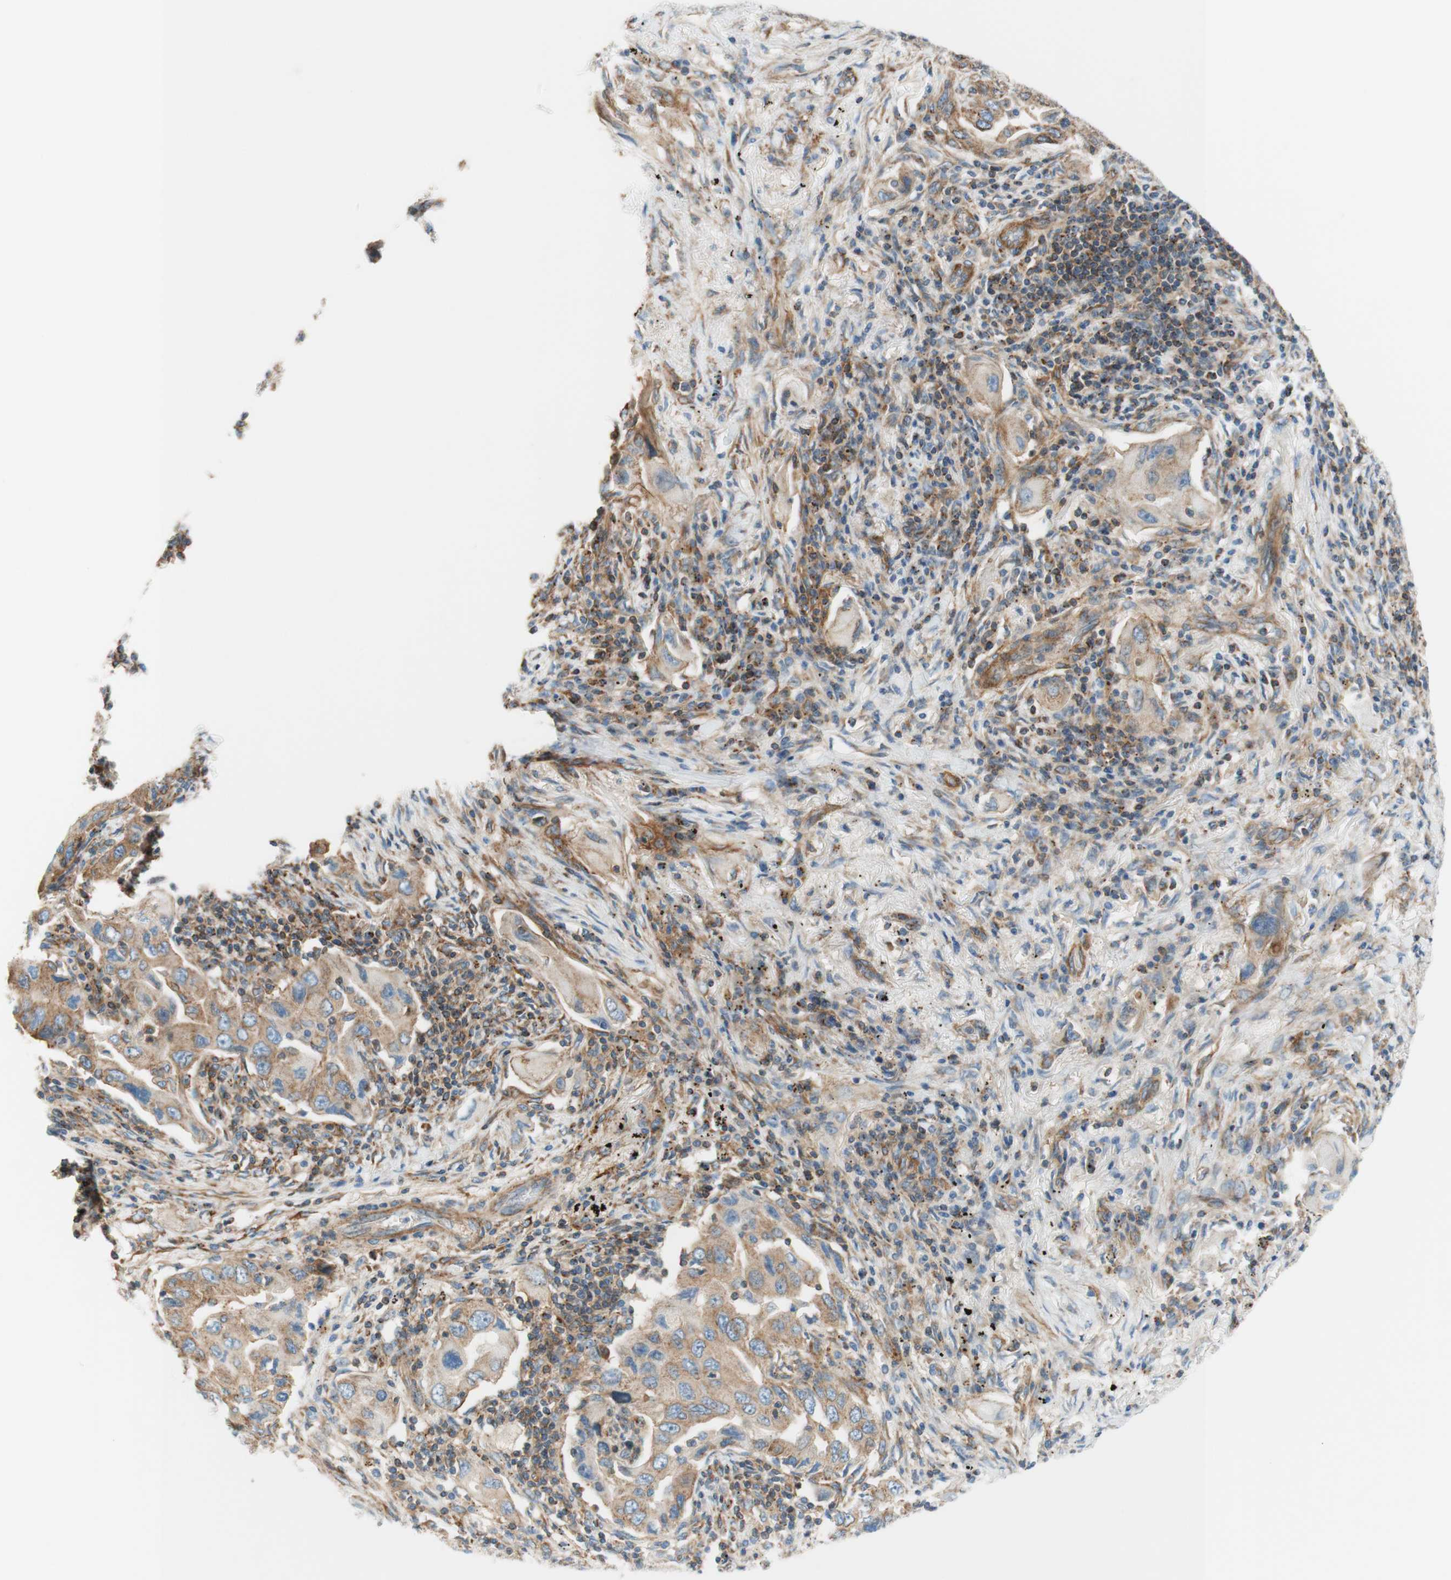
{"staining": {"intensity": "moderate", "quantity": ">75%", "location": "cytoplasmic/membranous"}, "tissue": "lung cancer", "cell_type": "Tumor cells", "image_type": "cancer", "snomed": [{"axis": "morphology", "description": "Adenocarcinoma, NOS"}, {"axis": "topography", "description": "Lung"}], "caption": "Protein expression by IHC shows moderate cytoplasmic/membranous staining in approximately >75% of tumor cells in lung cancer (adenocarcinoma).", "gene": "VPS26A", "patient": {"sex": "female", "age": 65}}